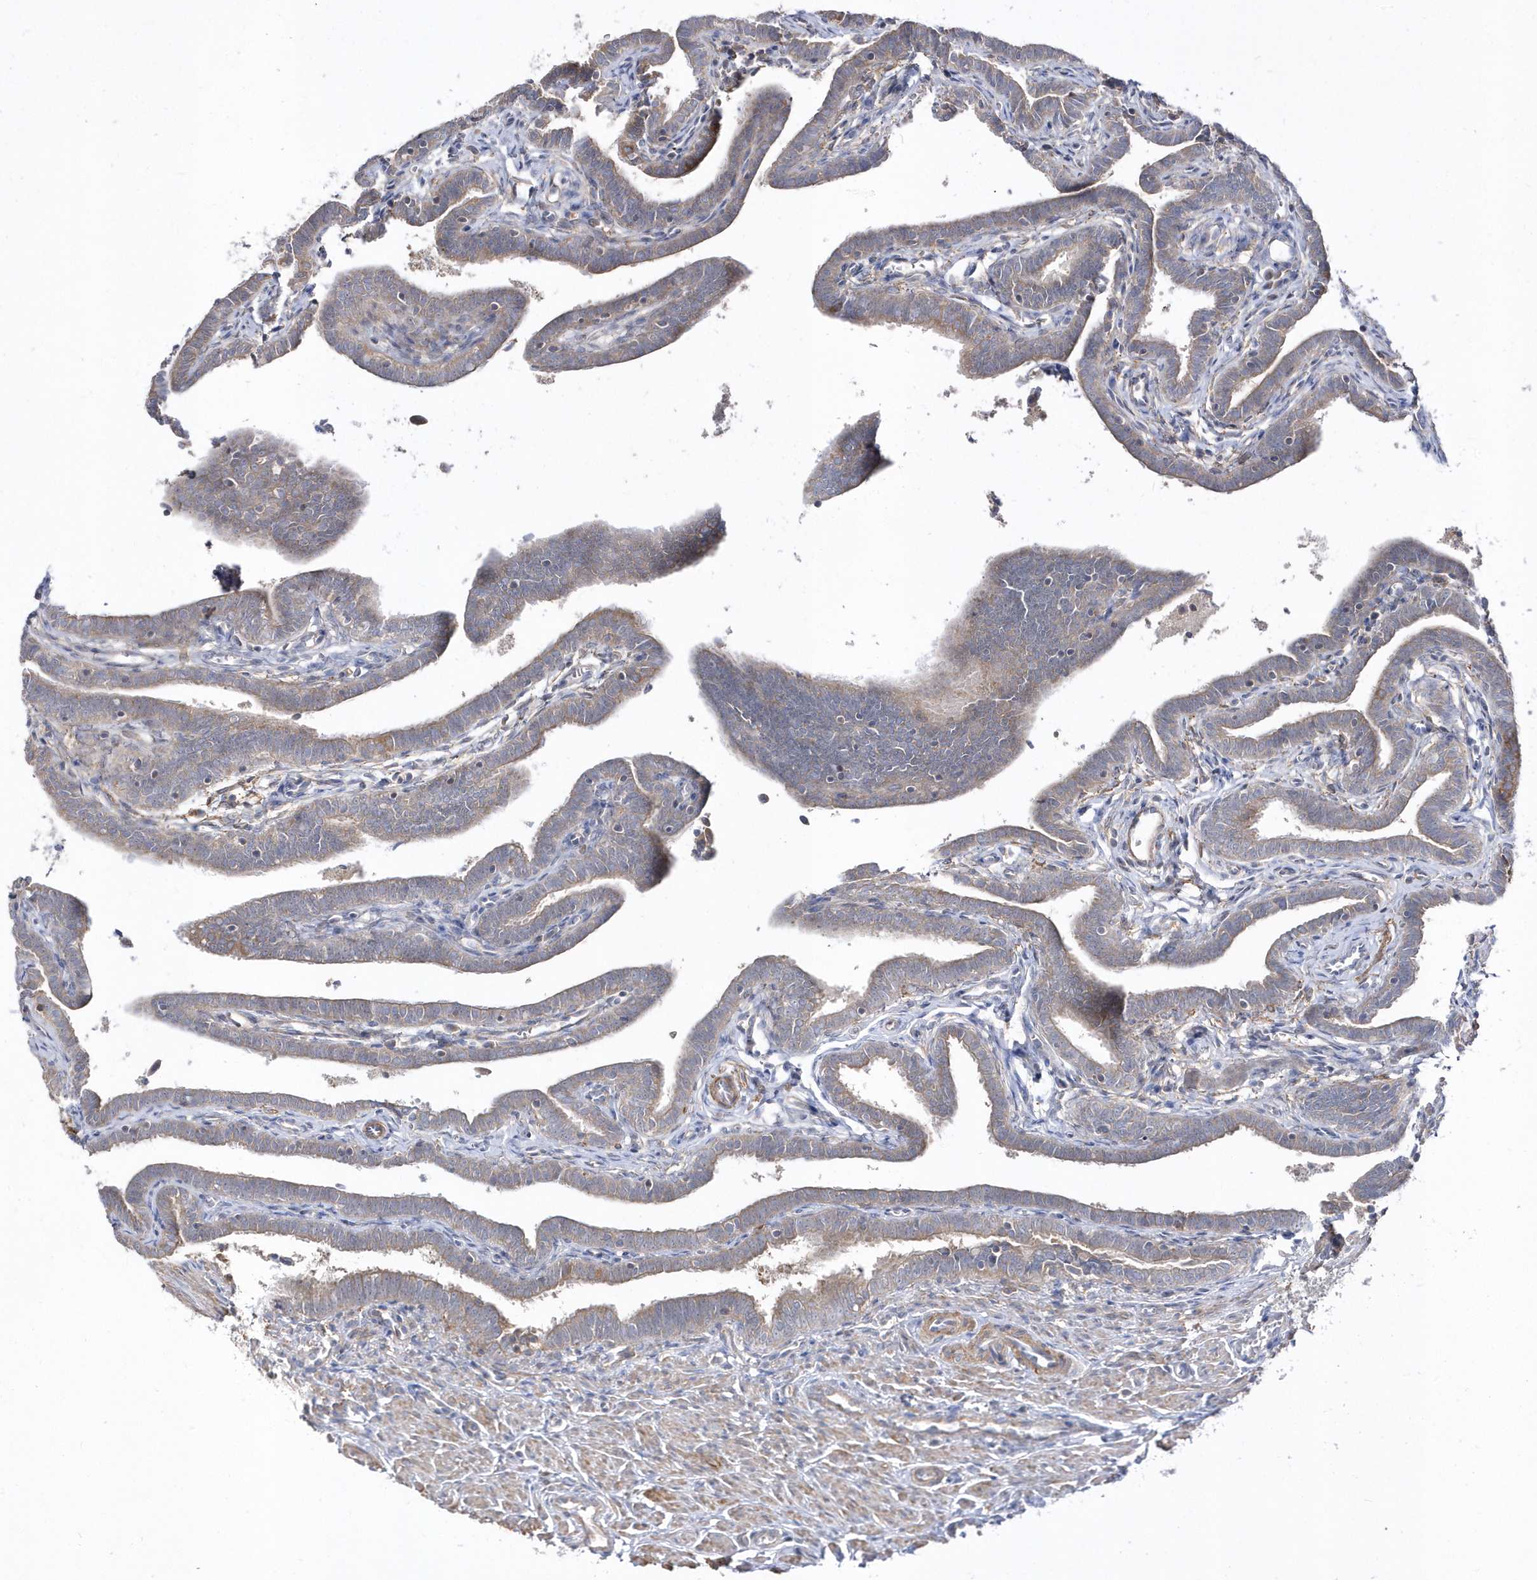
{"staining": {"intensity": "weak", "quantity": "25%-75%", "location": "cytoplasmic/membranous"}, "tissue": "fallopian tube", "cell_type": "Glandular cells", "image_type": "normal", "snomed": [{"axis": "morphology", "description": "Normal tissue, NOS"}, {"axis": "topography", "description": "Fallopian tube"}], "caption": "Weak cytoplasmic/membranous positivity is appreciated in approximately 25%-75% of glandular cells in benign fallopian tube. (DAB IHC with brightfield microscopy, high magnification).", "gene": "LEXM", "patient": {"sex": "female", "age": 36}}